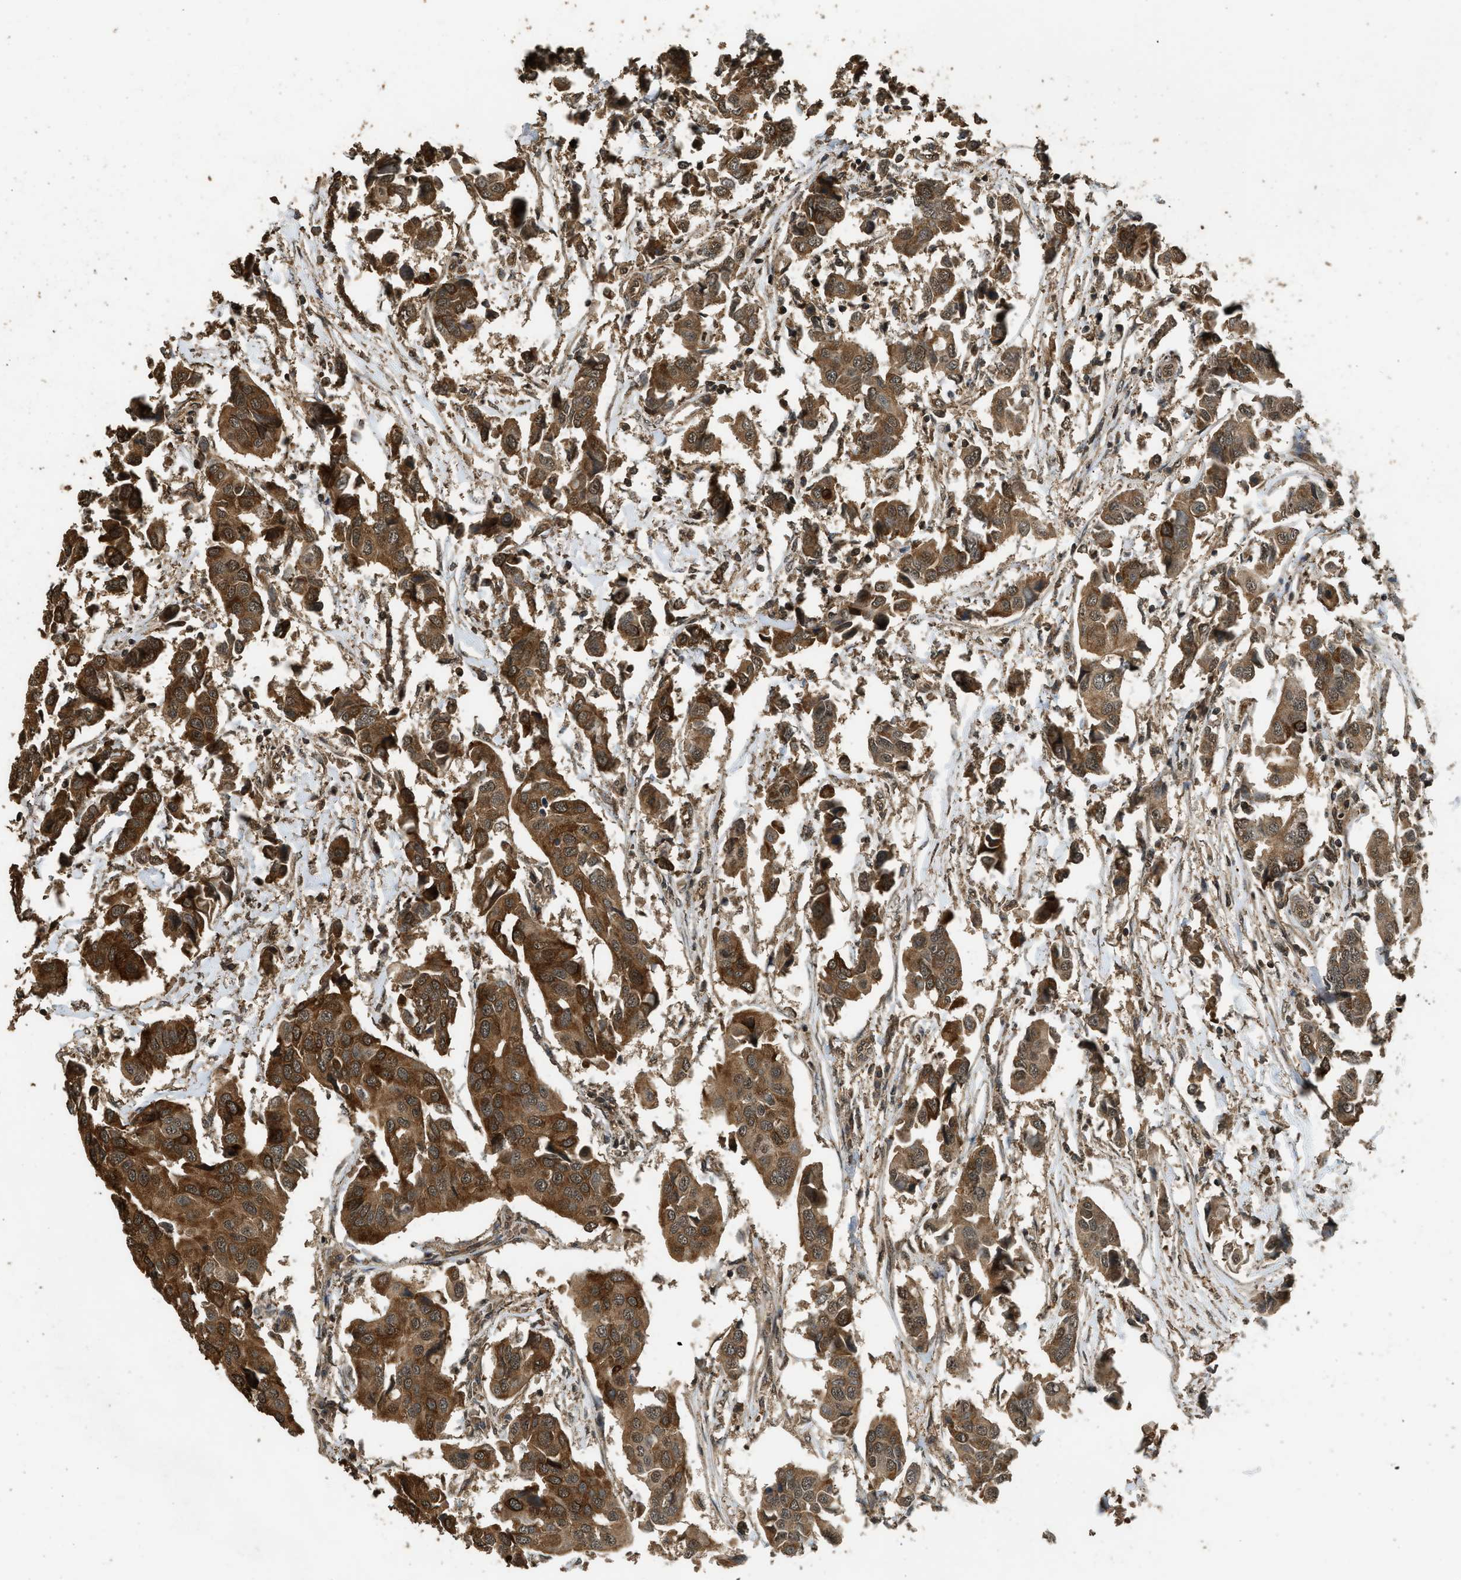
{"staining": {"intensity": "strong", "quantity": ">75%", "location": "cytoplasmic/membranous"}, "tissue": "breast cancer", "cell_type": "Tumor cells", "image_type": "cancer", "snomed": [{"axis": "morphology", "description": "Duct carcinoma"}, {"axis": "topography", "description": "Breast"}], "caption": "Immunohistochemistry photomicrograph of neoplastic tissue: breast invasive ductal carcinoma stained using immunohistochemistry (IHC) reveals high levels of strong protein expression localized specifically in the cytoplasmic/membranous of tumor cells, appearing as a cytoplasmic/membranous brown color.", "gene": "MYBL2", "patient": {"sex": "female", "age": 80}}